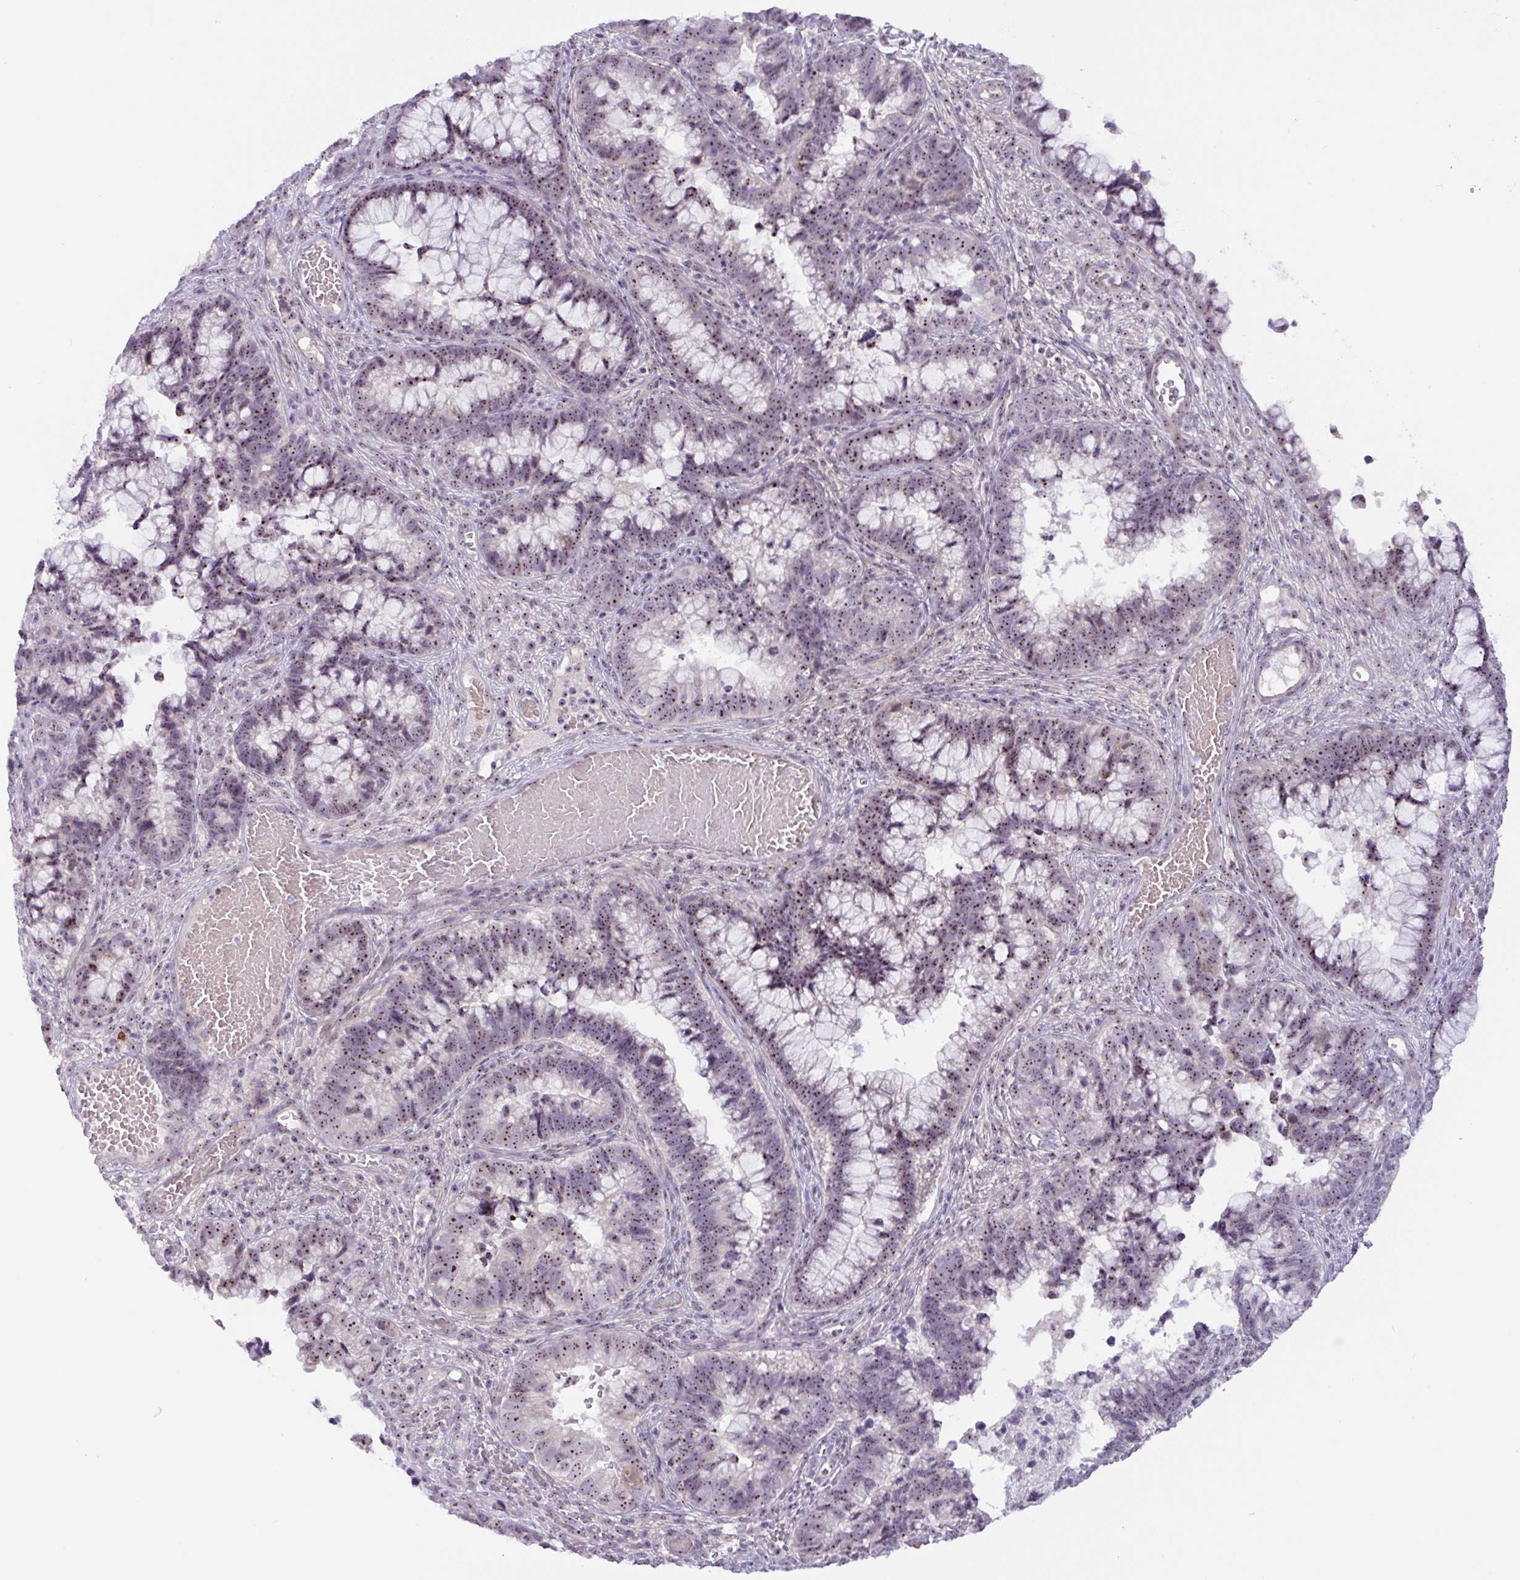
{"staining": {"intensity": "moderate", "quantity": ">75%", "location": "nuclear"}, "tissue": "cervical cancer", "cell_type": "Tumor cells", "image_type": "cancer", "snomed": [{"axis": "morphology", "description": "Adenocarcinoma, NOS"}, {"axis": "topography", "description": "Cervix"}], "caption": "The histopathology image exhibits immunohistochemical staining of cervical cancer (adenocarcinoma). There is moderate nuclear expression is appreciated in approximately >75% of tumor cells.", "gene": "MXRA8", "patient": {"sex": "female", "age": 44}}